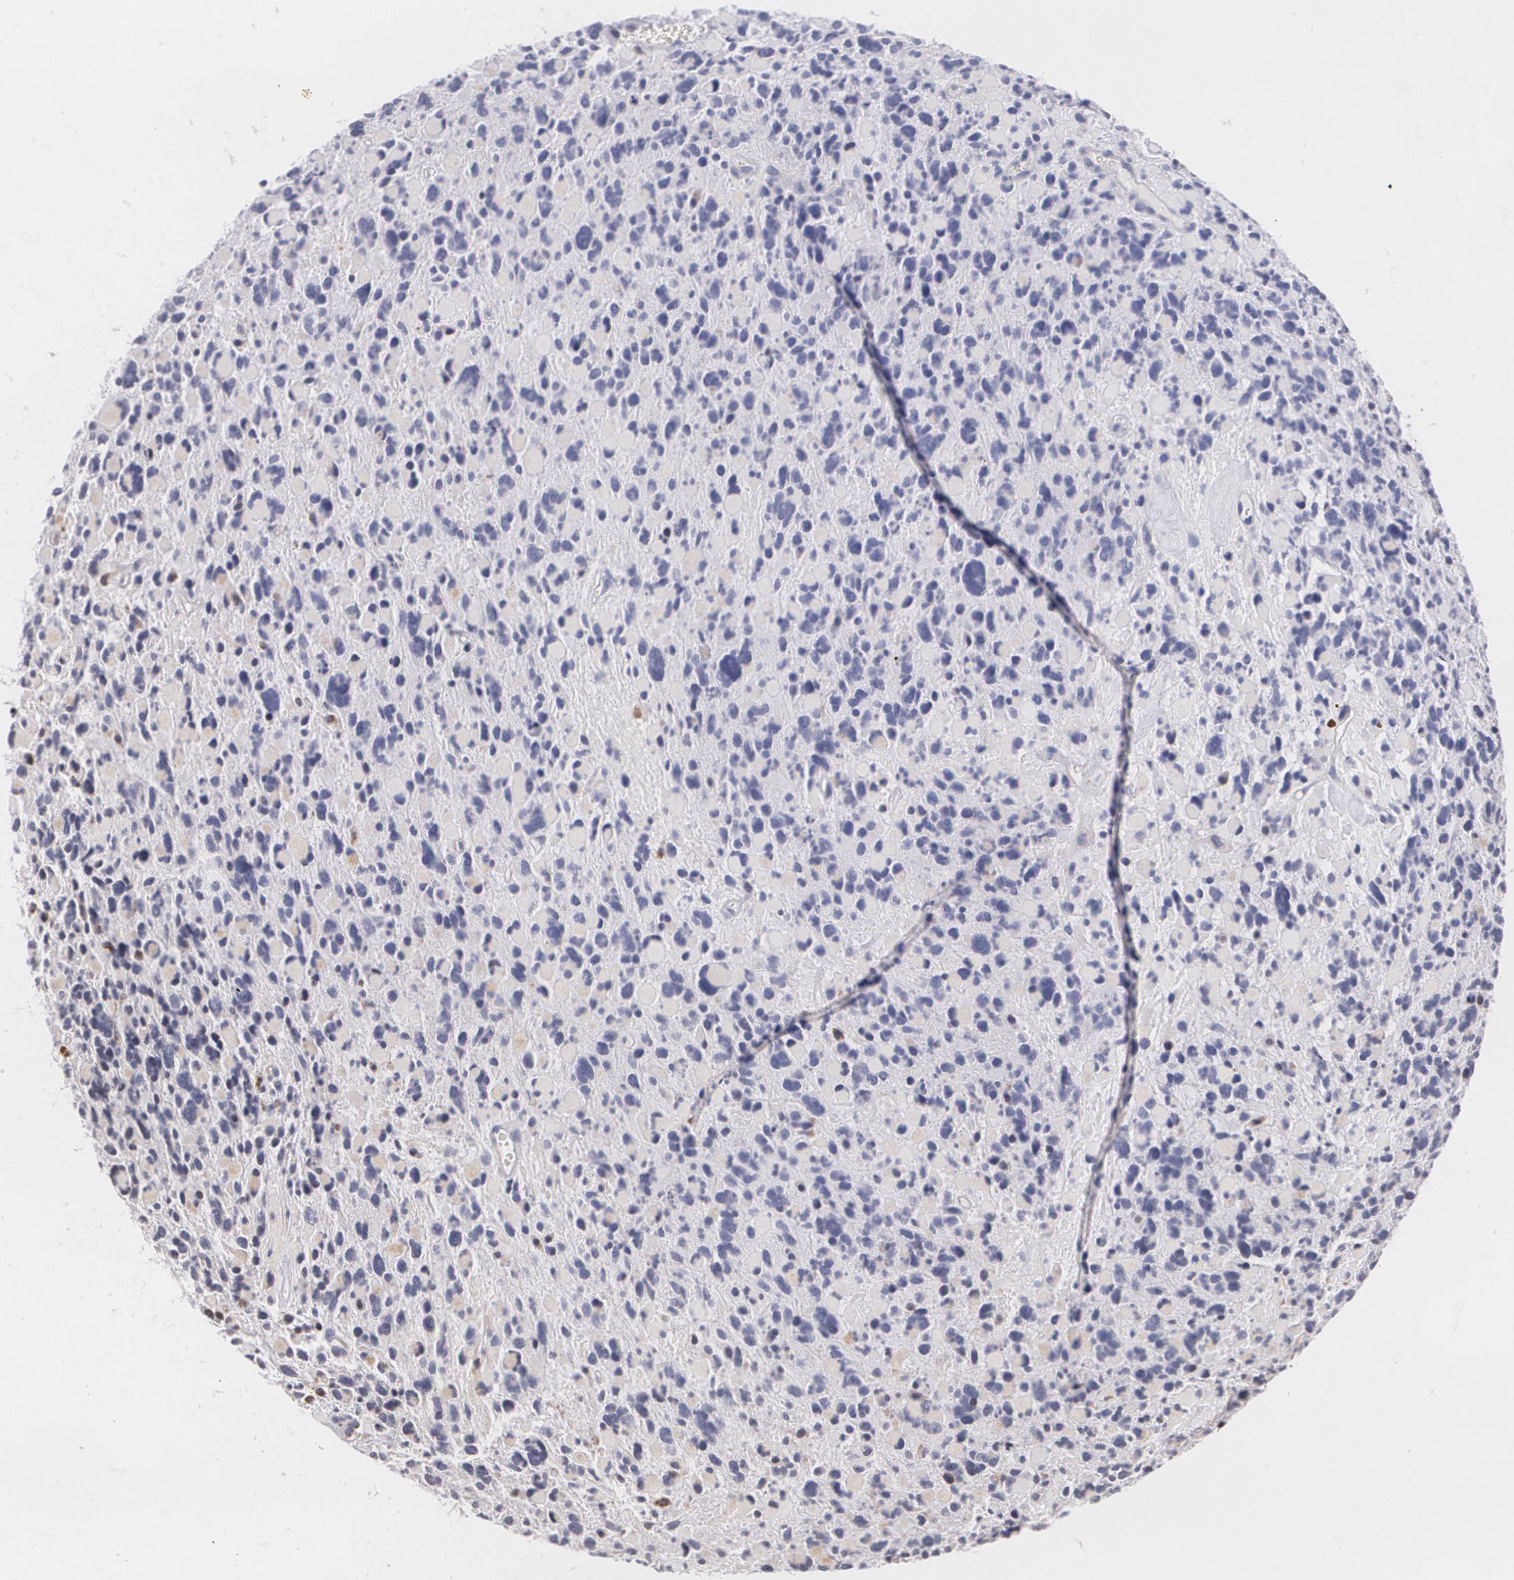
{"staining": {"intensity": "negative", "quantity": "none", "location": "none"}, "tissue": "glioma", "cell_type": "Tumor cells", "image_type": "cancer", "snomed": [{"axis": "morphology", "description": "Glioma, malignant, High grade"}, {"axis": "topography", "description": "Brain"}], "caption": "Tumor cells show no significant positivity in malignant glioma (high-grade).", "gene": "VAV3", "patient": {"sex": "female", "age": 37}}